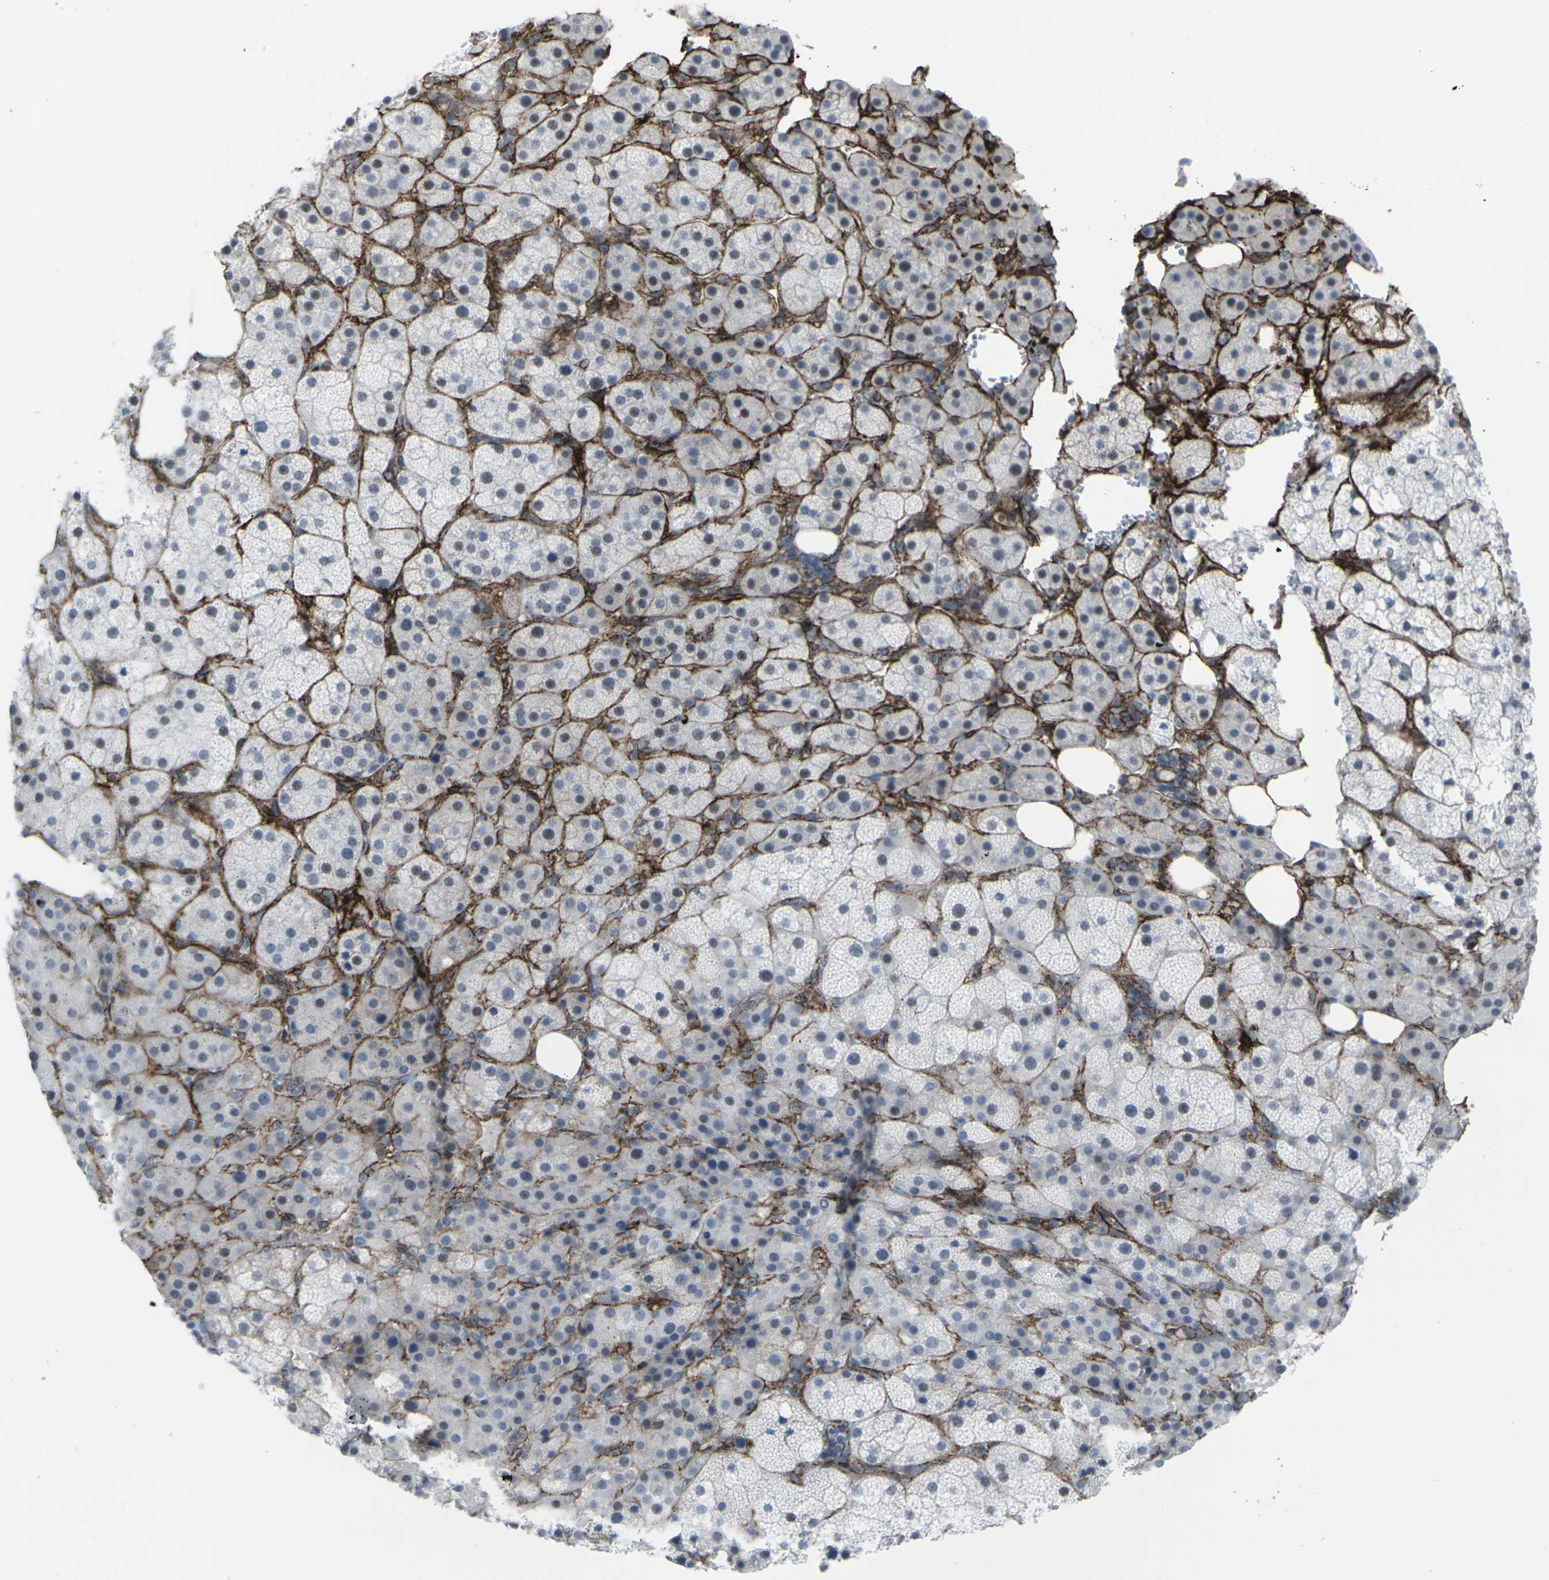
{"staining": {"intensity": "negative", "quantity": "none", "location": "none"}, "tissue": "adrenal gland", "cell_type": "Glandular cells", "image_type": "normal", "snomed": [{"axis": "morphology", "description": "Normal tissue, NOS"}, {"axis": "topography", "description": "Adrenal gland"}], "caption": "Unremarkable adrenal gland was stained to show a protein in brown. There is no significant expression in glandular cells. The staining is performed using DAB brown chromogen with nuclei counter-stained in using hematoxylin.", "gene": "CDH11", "patient": {"sex": "female", "age": 59}}